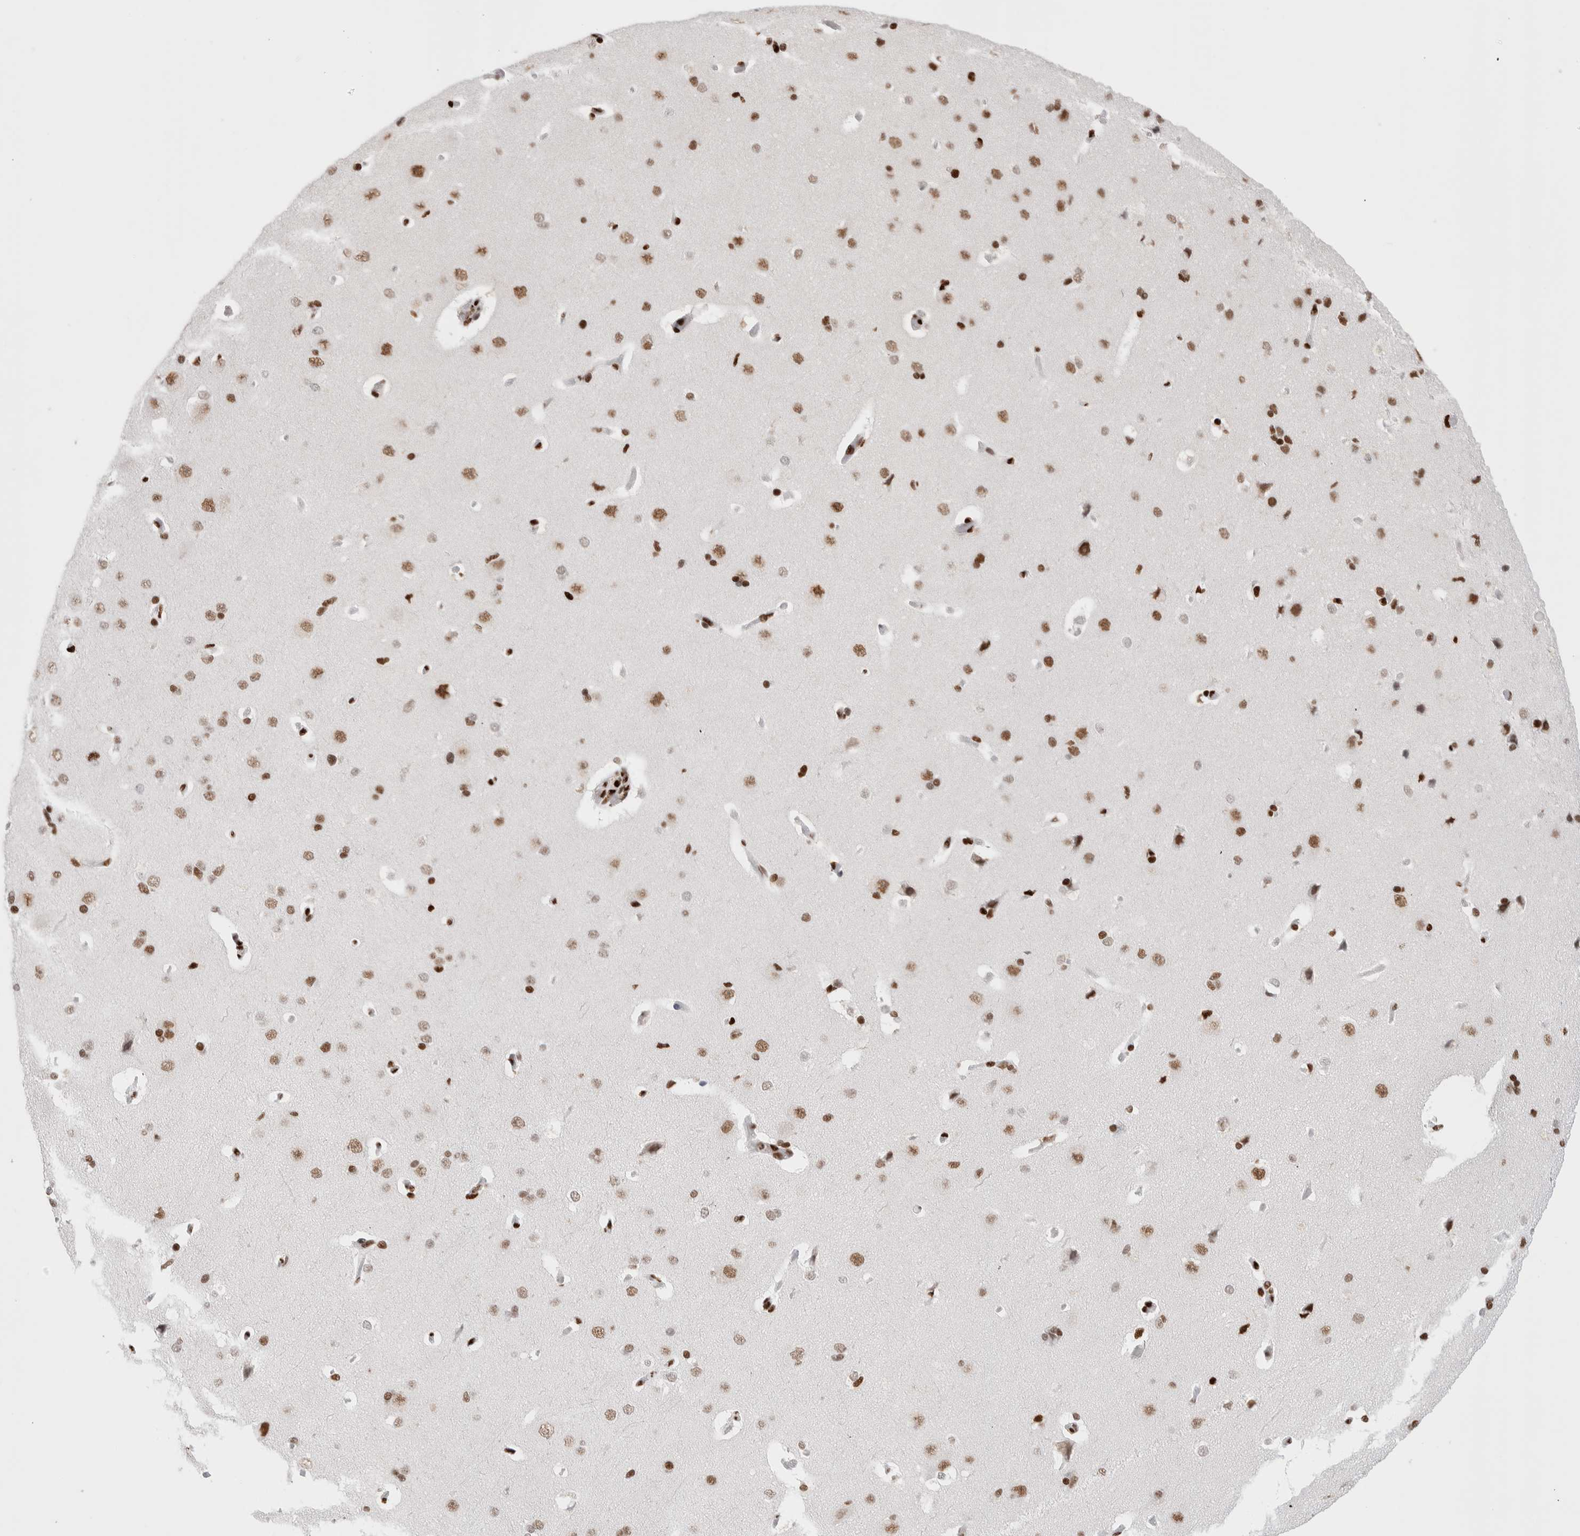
{"staining": {"intensity": "moderate", "quantity": ">75%", "location": "nuclear"}, "tissue": "cerebral cortex", "cell_type": "Endothelial cells", "image_type": "normal", "snomed": [{"axis": "morphology", "description": "Normal tissue, NOS"}, {"axis": "topography", "description": "Cerebral cortex"}], "caption": "Immunohistochemical staining of unremarkable cerebral cortex displays moderate nuclear protein expression in approximately >75% of endothelial cells.", "gene": "C17orf49", "patient": {"sex": "male", "age": 62}}